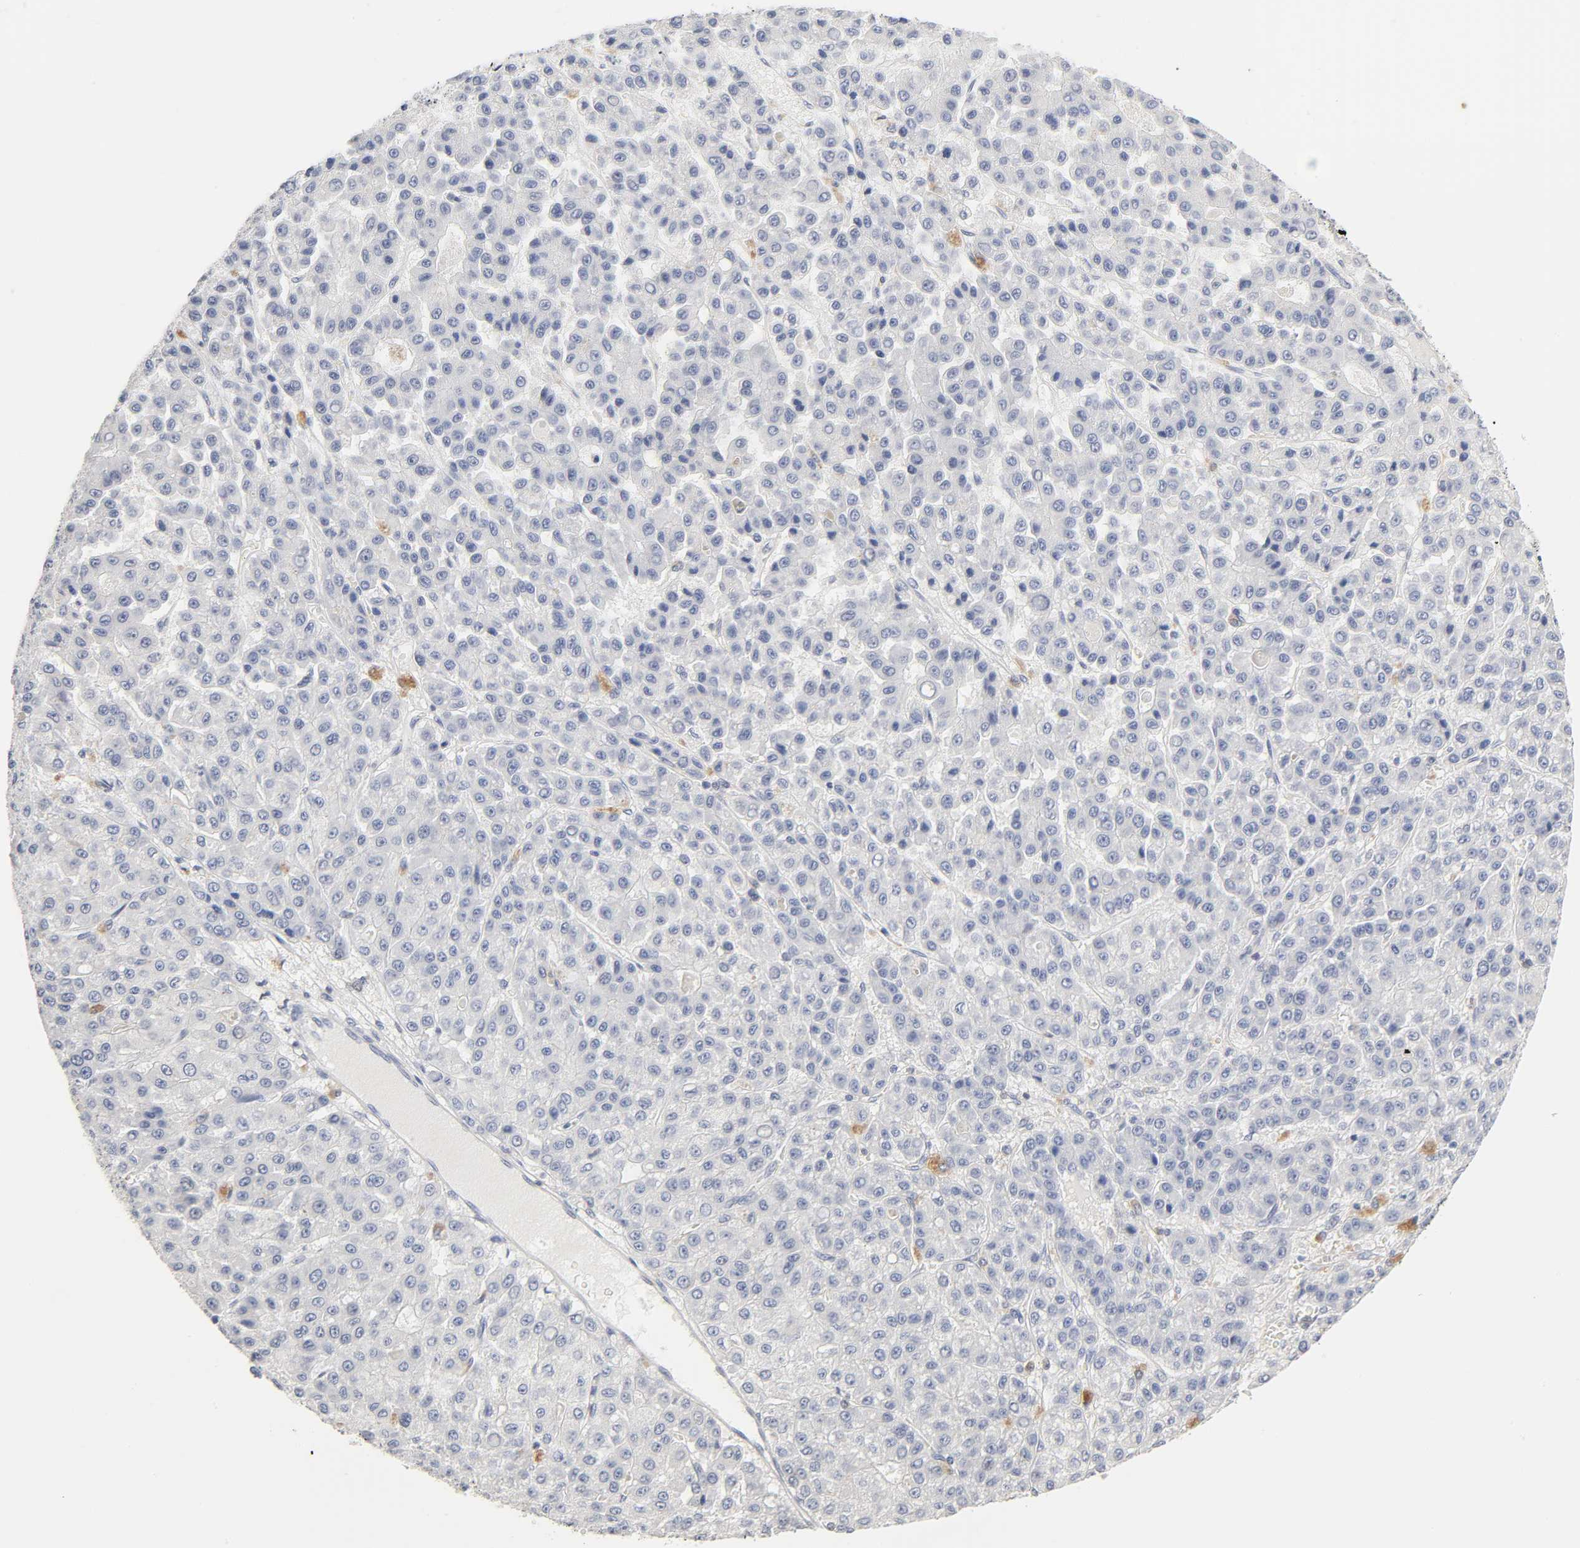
{"staining": {"intensity": "negative", "quantity": "none", "location": "none"}, "tissue": "liver cancer", "cell_type": "Tumor cells", "image_type": "cancer", "snomed": [{"axis": "morphology", "description": "Carcinoma, Hepatocellular, NOS"}, {"axis": "topography", "description": "Liver"}], "caption": "Immunohistochemistry photomicrograph of neoplastic tissue: liver cancer (hepatocellular carcinoma) stained with DAB shows no significant protein staining in tumor cells.", "gene": "NFATC1", "patient": {"sex": "male", "age": 70}}